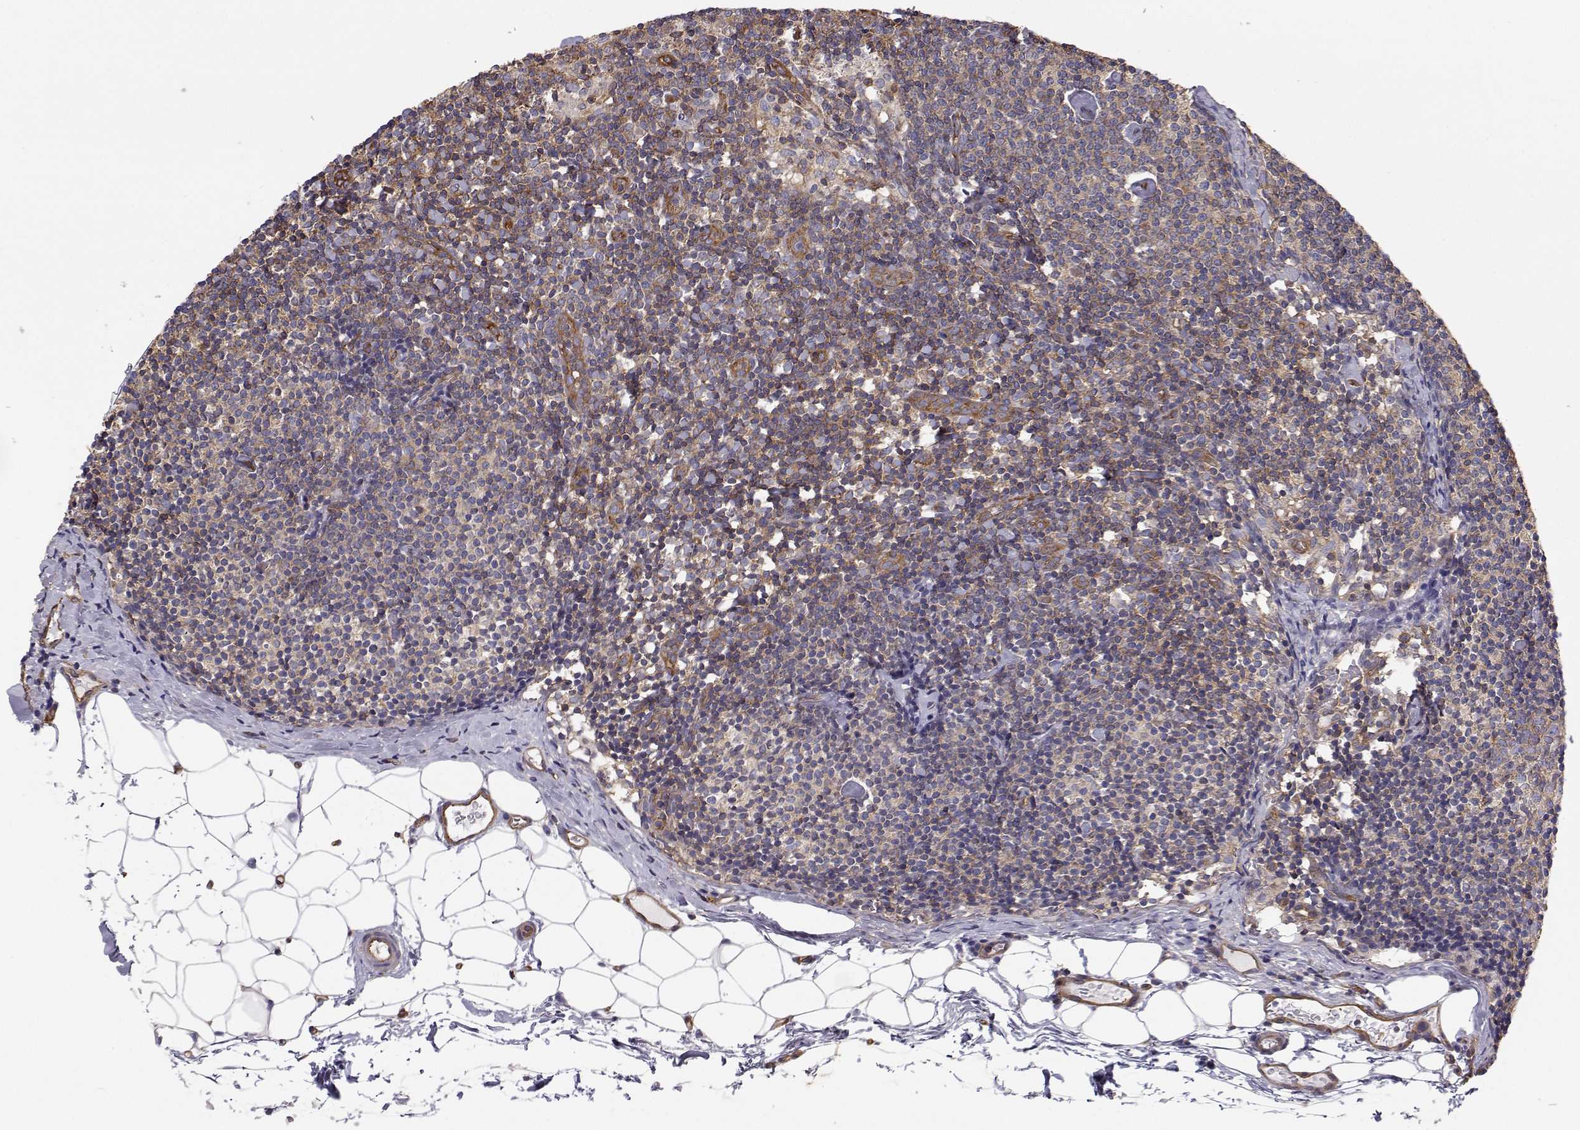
{"staining": {"intensity": "moderate", "quantity": "25%-75%", "location": "cytoplasmic/membranous"}, "tissue": "lymph node", "cell_type": "Germinal center cells", "image_type": "normal", "snomed": [{"axis": "morphology", "description": "Normal tissue, NOS"}, {"axis": "topography", "description": "Lymph node"}], "caption": "Protein analysis of normal lymph node shows moderate cytoplasmic/membranous positivity in about 25%-75% of germinal center cells.", "gene": "MYH9", "patient": {"sex": "female", "age": 41}}